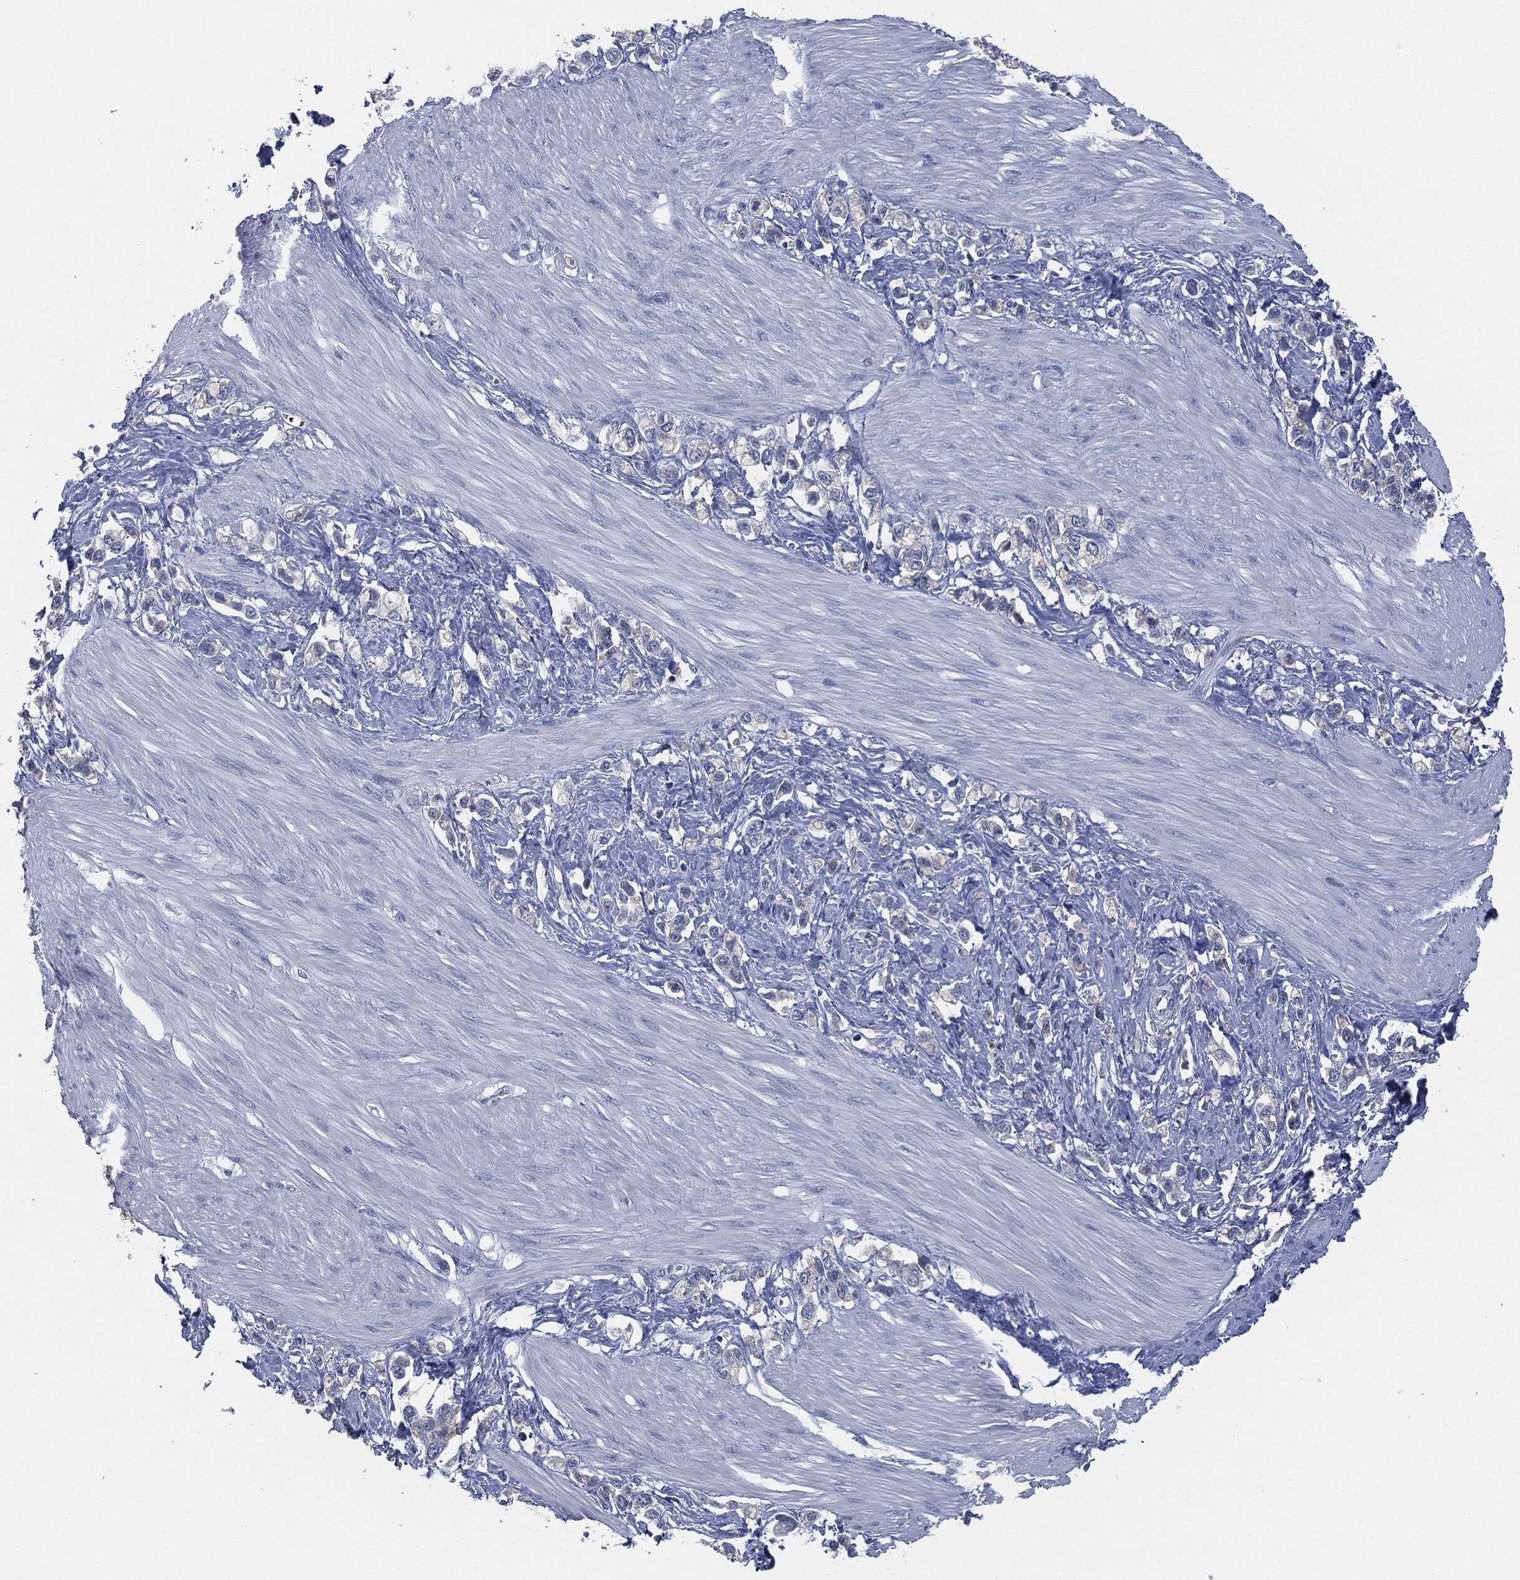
{"staining": {"intensity": "negative", "quantity": "none", "location": "none"}, "tissue": "stomach cancer", "cell_type": "Tumor cells", "image_type": "cancer", "snomed": [{"axis": "morphology", "description": "Normal tissue, NOS"}, {"axis": "morphology", "description": "Adenocarcinoma, NOS"}, {"axis": "morphology", "description": "Adenocarcinoma, High grade"}, {"axis": "topography", "description": "Stomach, upper"}, {"axis": "topography", "description": "Stomach"}], "caption": "Immunohistochemical staining of stomach adenocarcinoma (high-grade) demonstrates no significant expression in tumor cells.", "gene": "SIGLEC9", "patient": {"sex": "female", "age": 65}}